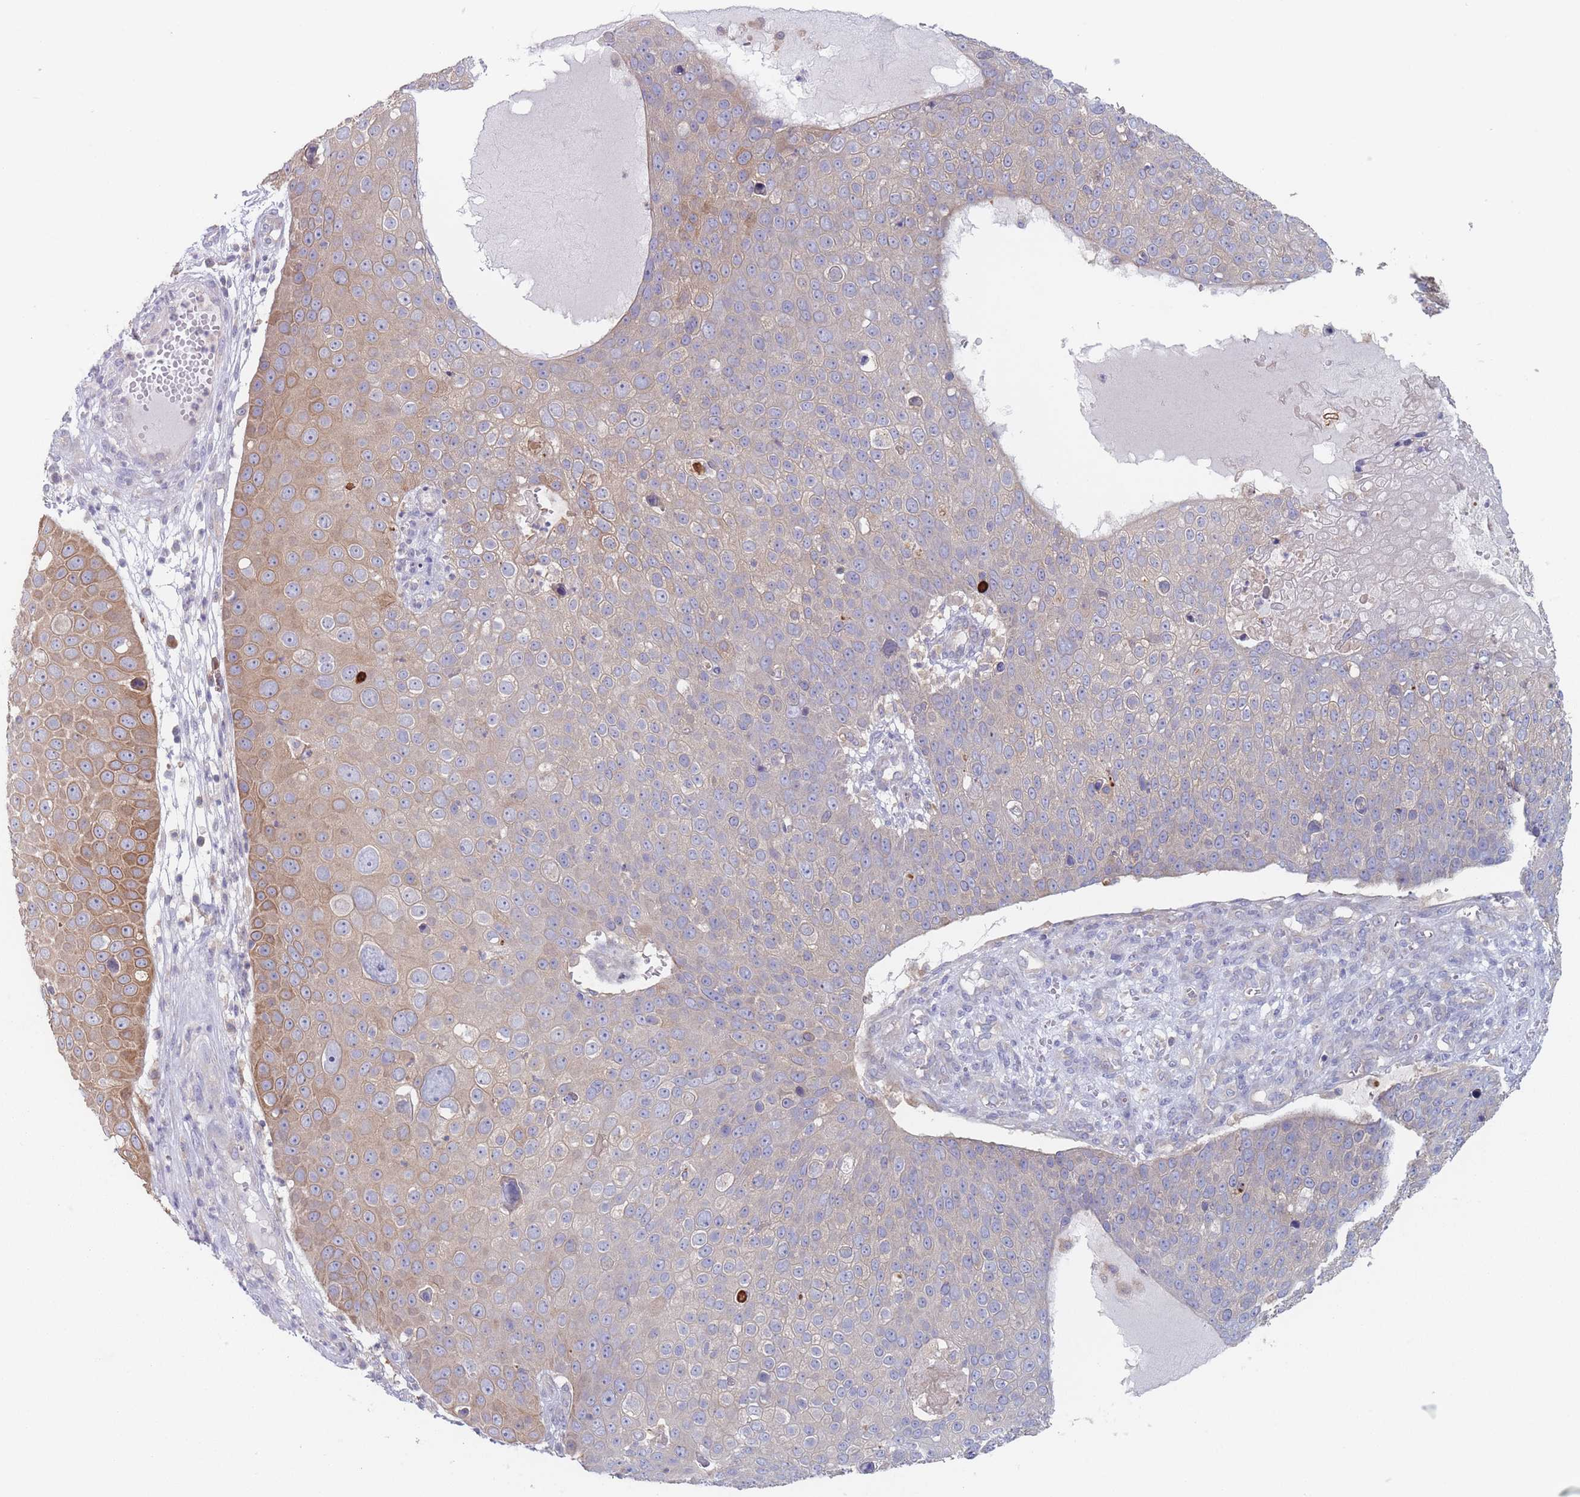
{"staining": {"intensity": "moderate", "quantity": "<25%", "location": "cytoplasmic/membranous"}, "tissue": "skin cancer", "cell_type": "Tumor cells", "image_type": "cancer", "snomed": [{"axis": "morphology", "description": "Squamous cell carcinoma, NOS"}, {"axis": "topography", "description": "Skin"}], "caption": "High-magnification brightfield microscopy of squamous cell carcinoma (skin) stained with DAB (brown) and counterstained with hematoxylin (blue). tumor cells exhibit moderate cytoplasmic/membranous positivity is appreciated in about<25% of cells.", "gene": "EFCC1", "patient": {"sex": "male", "age": 71}}